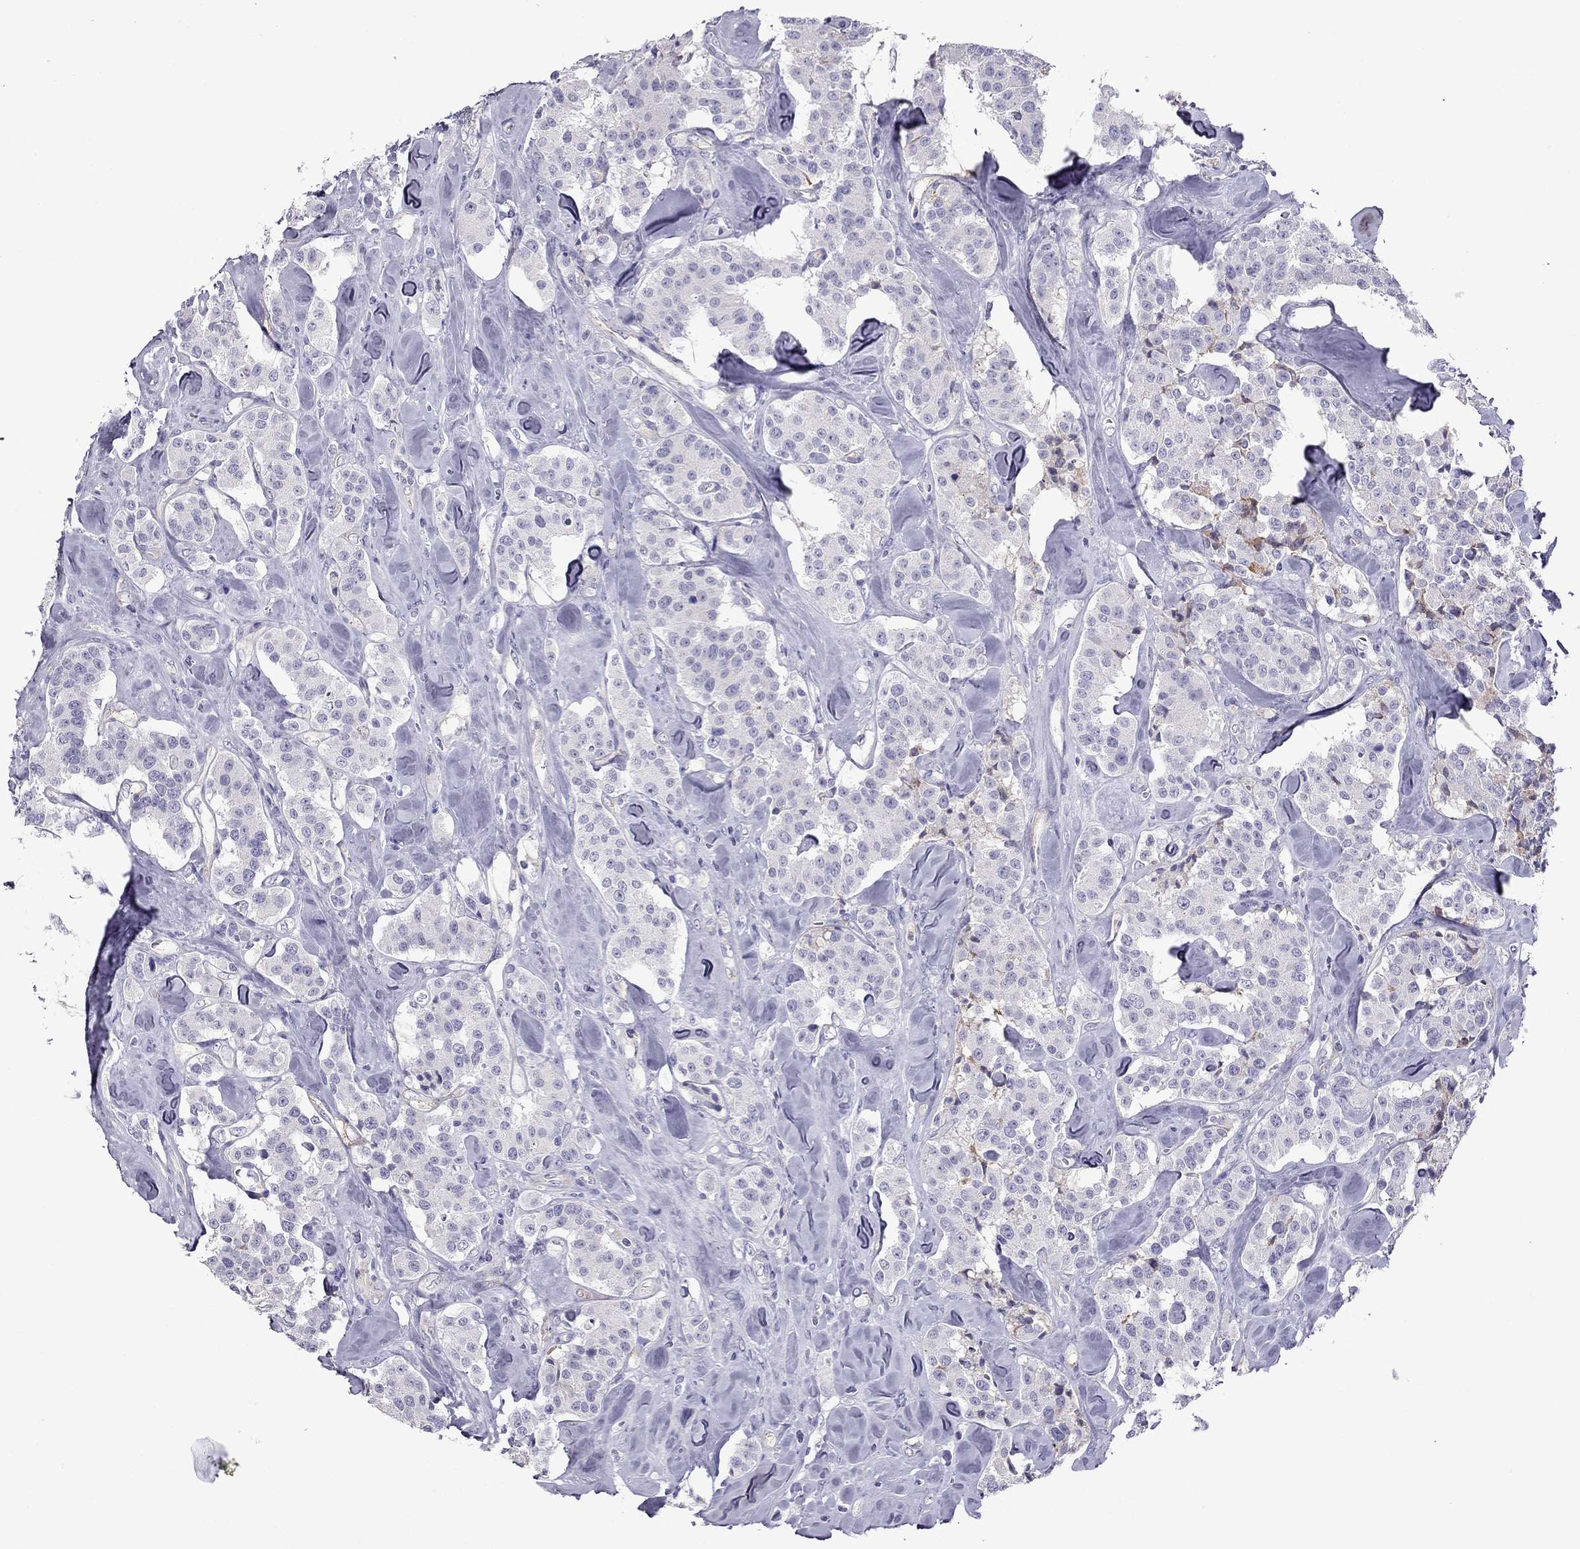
{"staining": {"intensity": "negative", "quantity": "none", "location": "none"}, "tissue": "carcinoid", "cell_type": "Tumor cells", "image_type": "cancer", "snomed": [{"axis": "morphology", "description": "Carcinoid, malignant, NOS"}, {"axis": "topography", "description": "Pancreas"}], "caption": "Tumor cells show no significant protein expression in carcinoid. (DAB (3,3'-diaminobenzidine) IHC visualized using brightfield microscopy, high magnification).", "gene": "STOML3", "patient": {"sex": "male", "age": 41}}